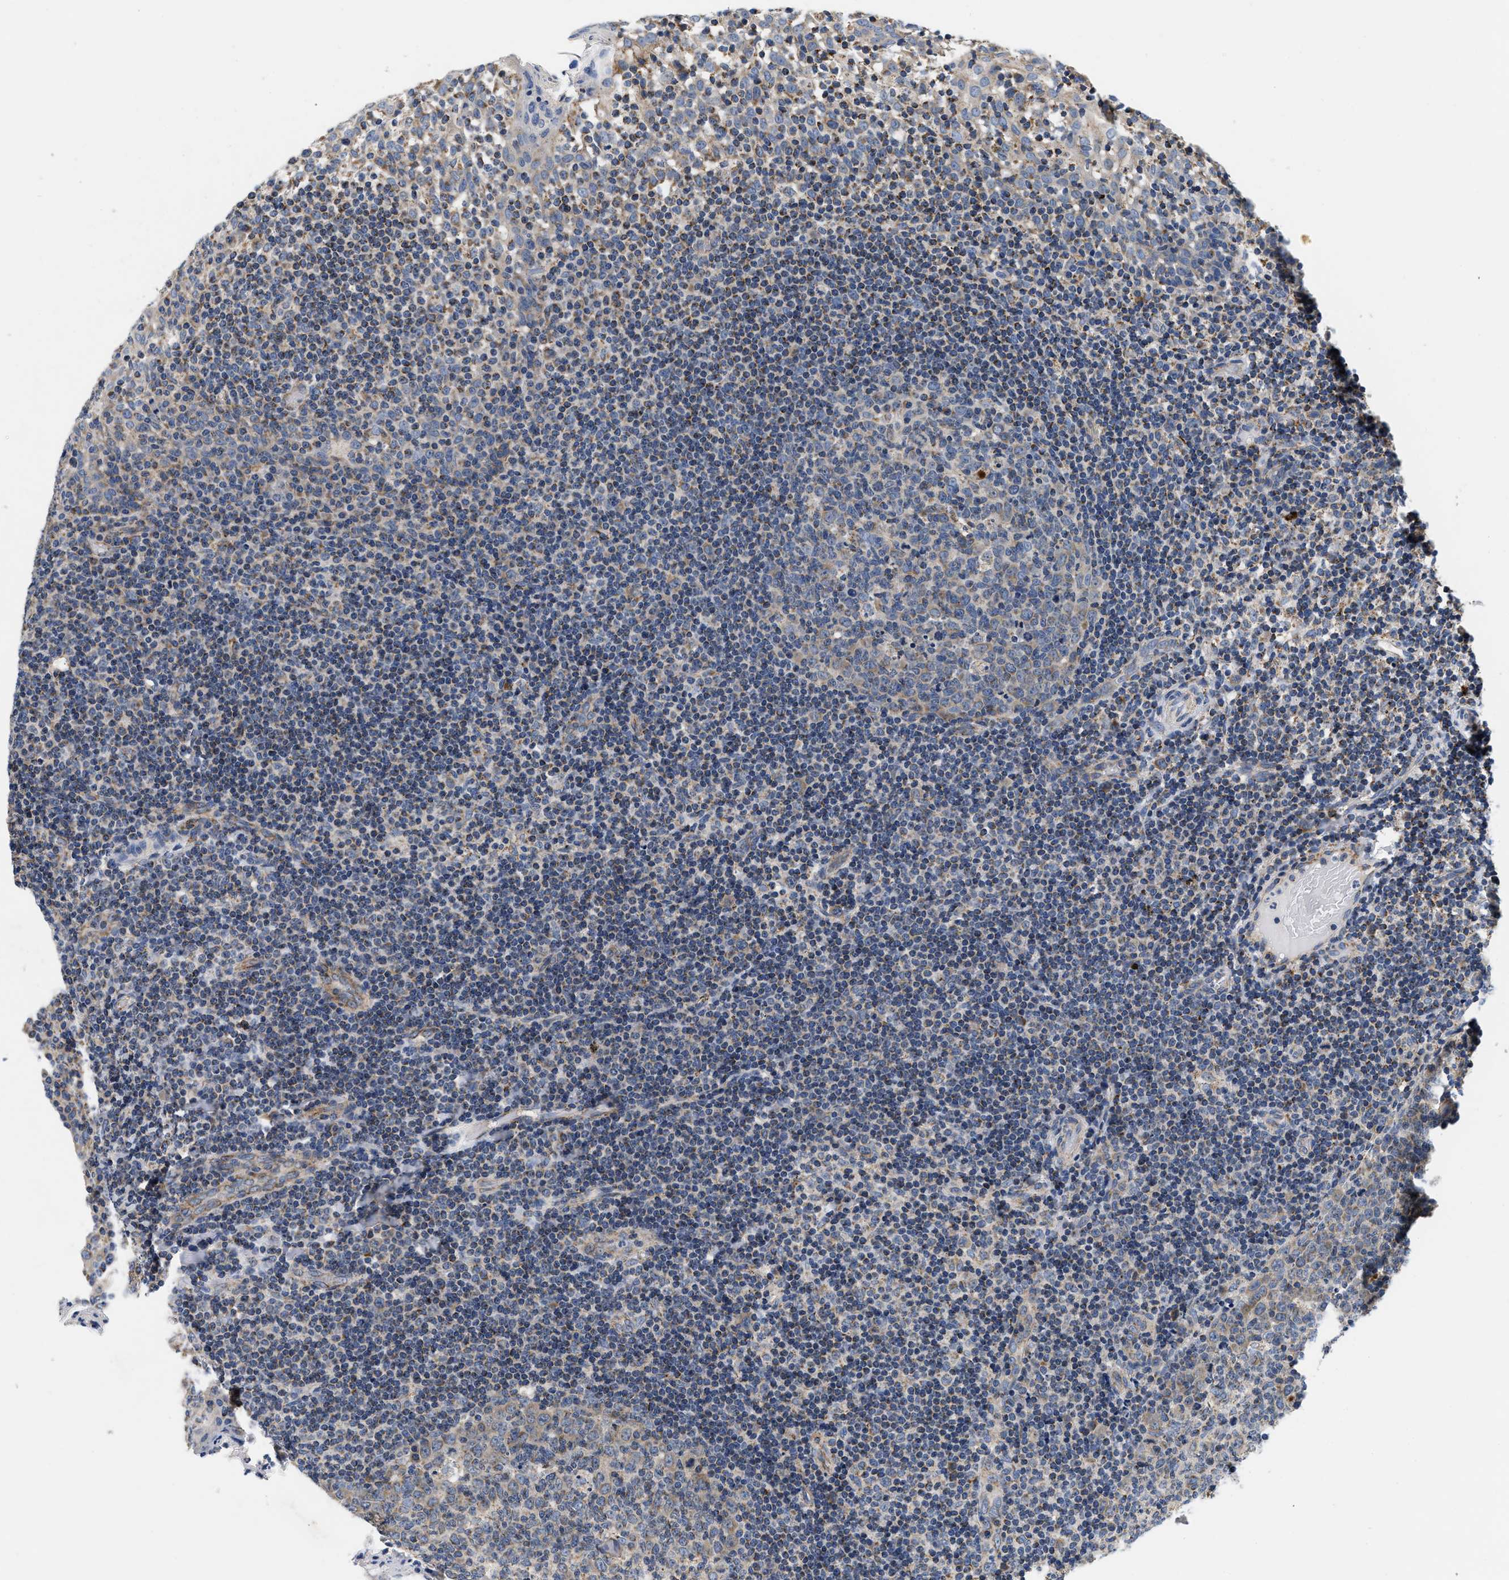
{"staining": {"intensity": "negative", "quantity": "none", "location": "none"}, "tissue": "tonsil", "cell_type": "Germinal center cells", "image_type": "normal", "snomed": [{"axis": "morphology", "description": "Normal tissue, NOS"}, {"axis": "topography", "description": "Tonsil"}], "caption": "This micrograph is of benign tonsil stained with immunohistochemistry to label a protein in brown with the nuclei are counter-stained blue. There is no positivity in germinal center cells. (Brightfield microscopy of DAB (3,3'-diaminobenzidine) immunohistochemistry (IHC) at high magnification).", "gene": "PDP1", "patient": {"sex": "female", "age": 19}}